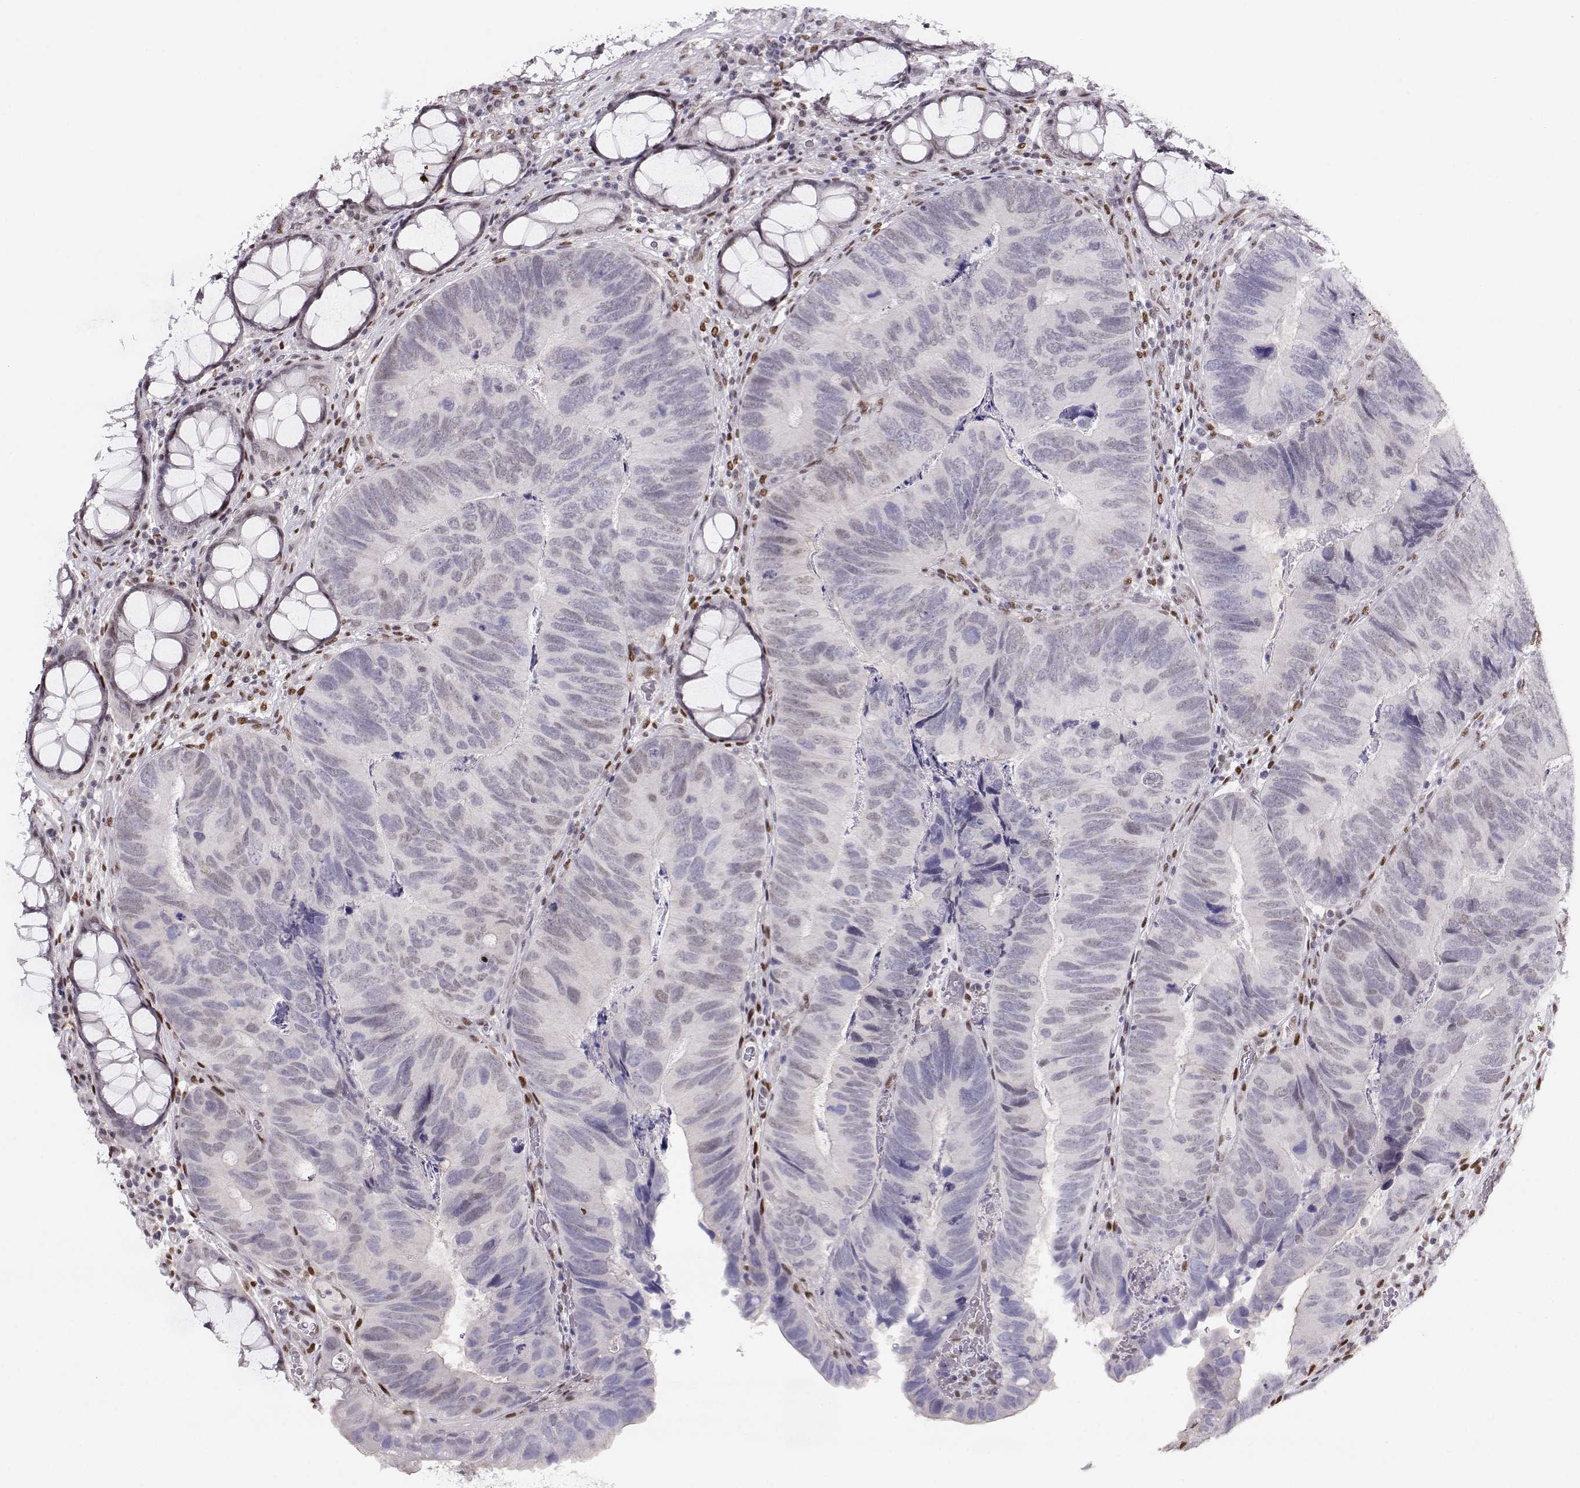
{"staining": {"intensity": "negative", "quantity": "none", "location": "none"}, "tissue": "colorectal cancer", "cell_type": "Tumor cells", "image_type": "cancer", "snomed": [{"axis": "morphology", "description": "Adenocarcinoma, NOS"}, {"axis": "topography", "description": "Colon"}], "caption": "IHC of human colorectal cancer demonstrates no expression in tumor cells.", "gene": "POLI", "patient": {"sex": "female", "age": 67}}